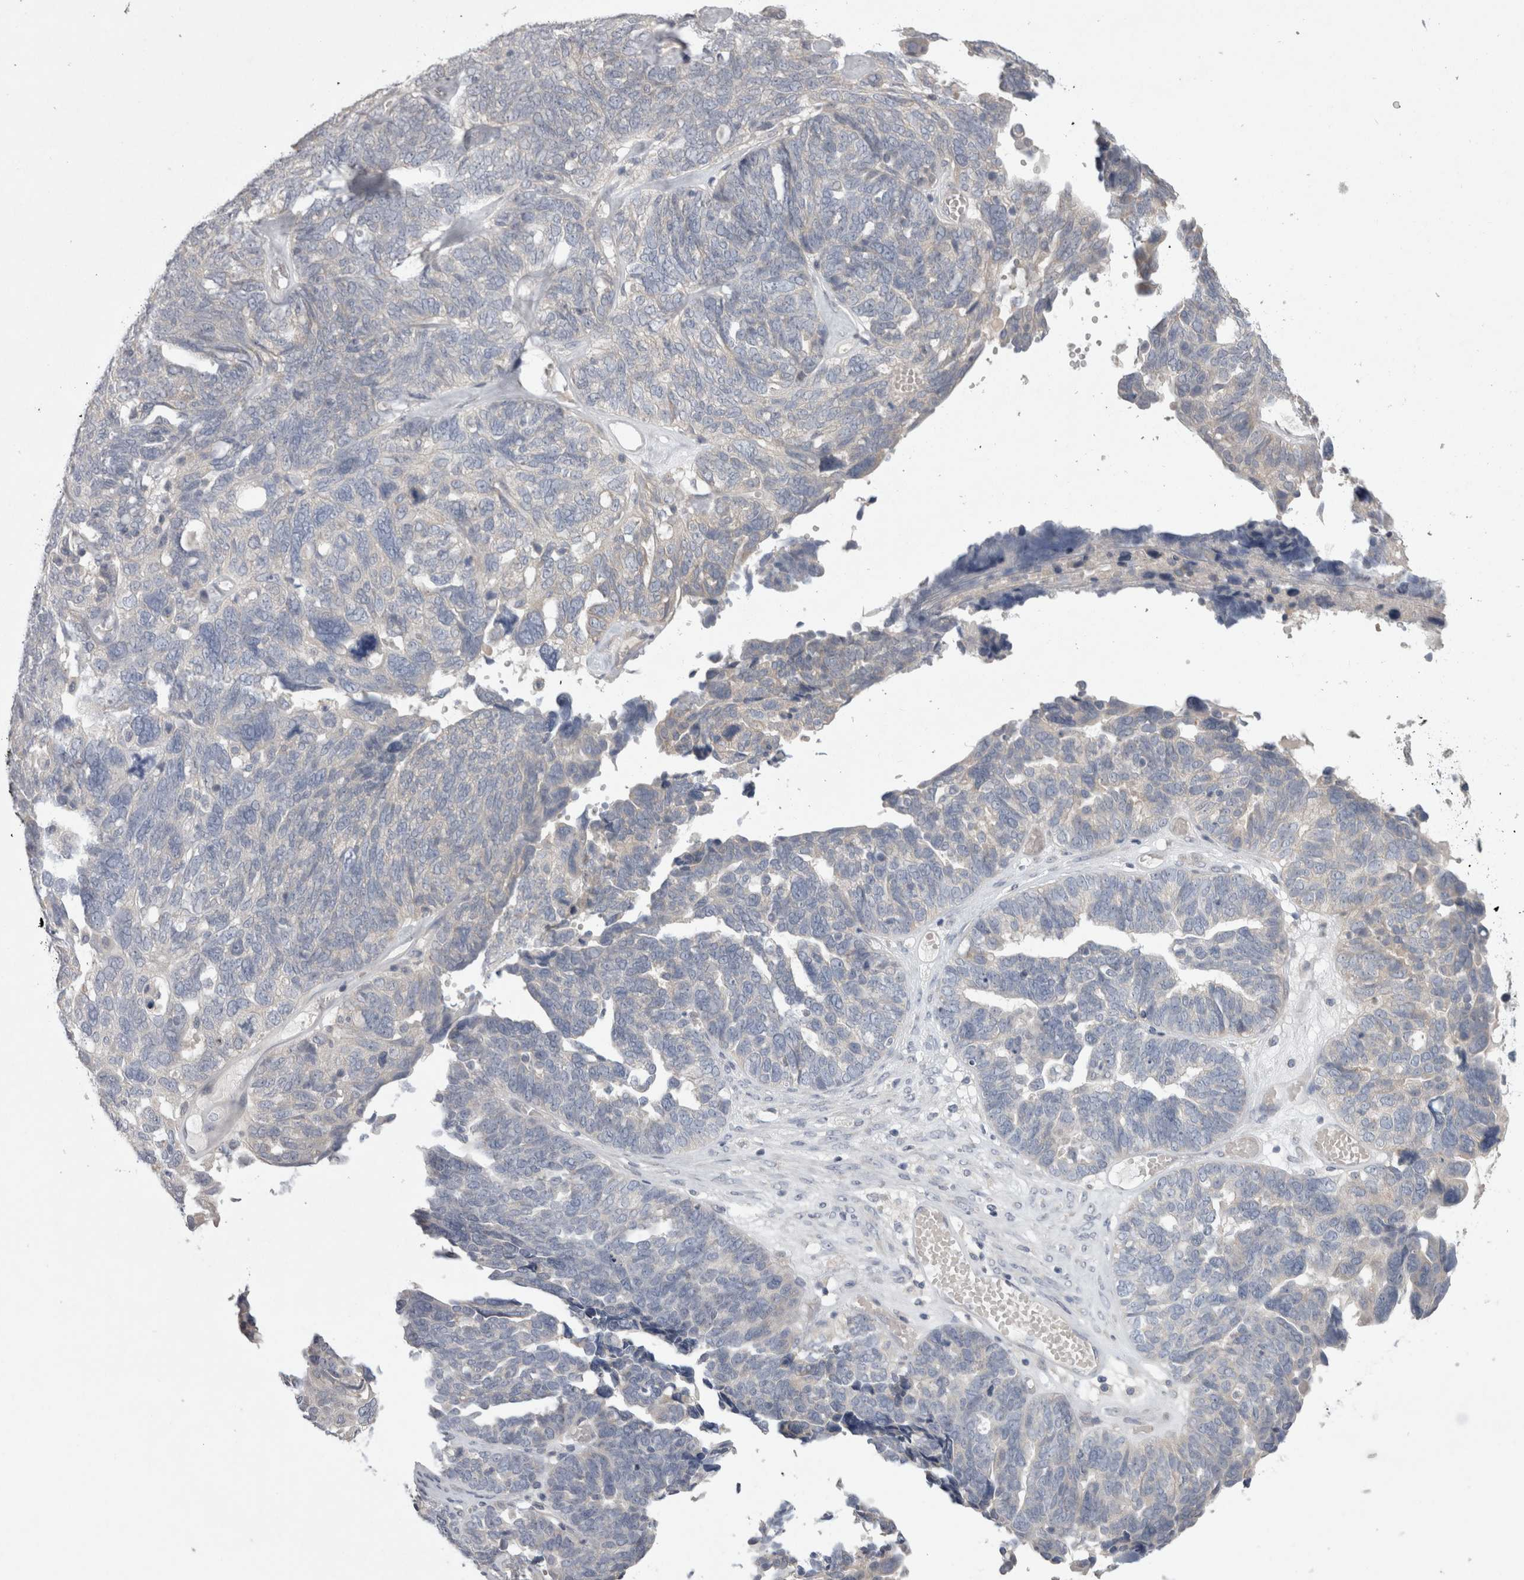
{"staining": {"intensity": "negative", "quantity": "none", "location": "none"}, "tissue": "ovarian cancer", "cell_type": "Tumor cells", "image_type": "cancer", "snomed": [{"axis": "morphology", "description": "Cystadenocarcinoma, serous, NOS"}, {"axis": "topography", "description": "Ovary"}], "caption": "Ovarian cancer stained for a protein using IHC displays no positivity tumor cells.", "gene": "LRRC40", "patient": {"sex": "female", "age": 79}}